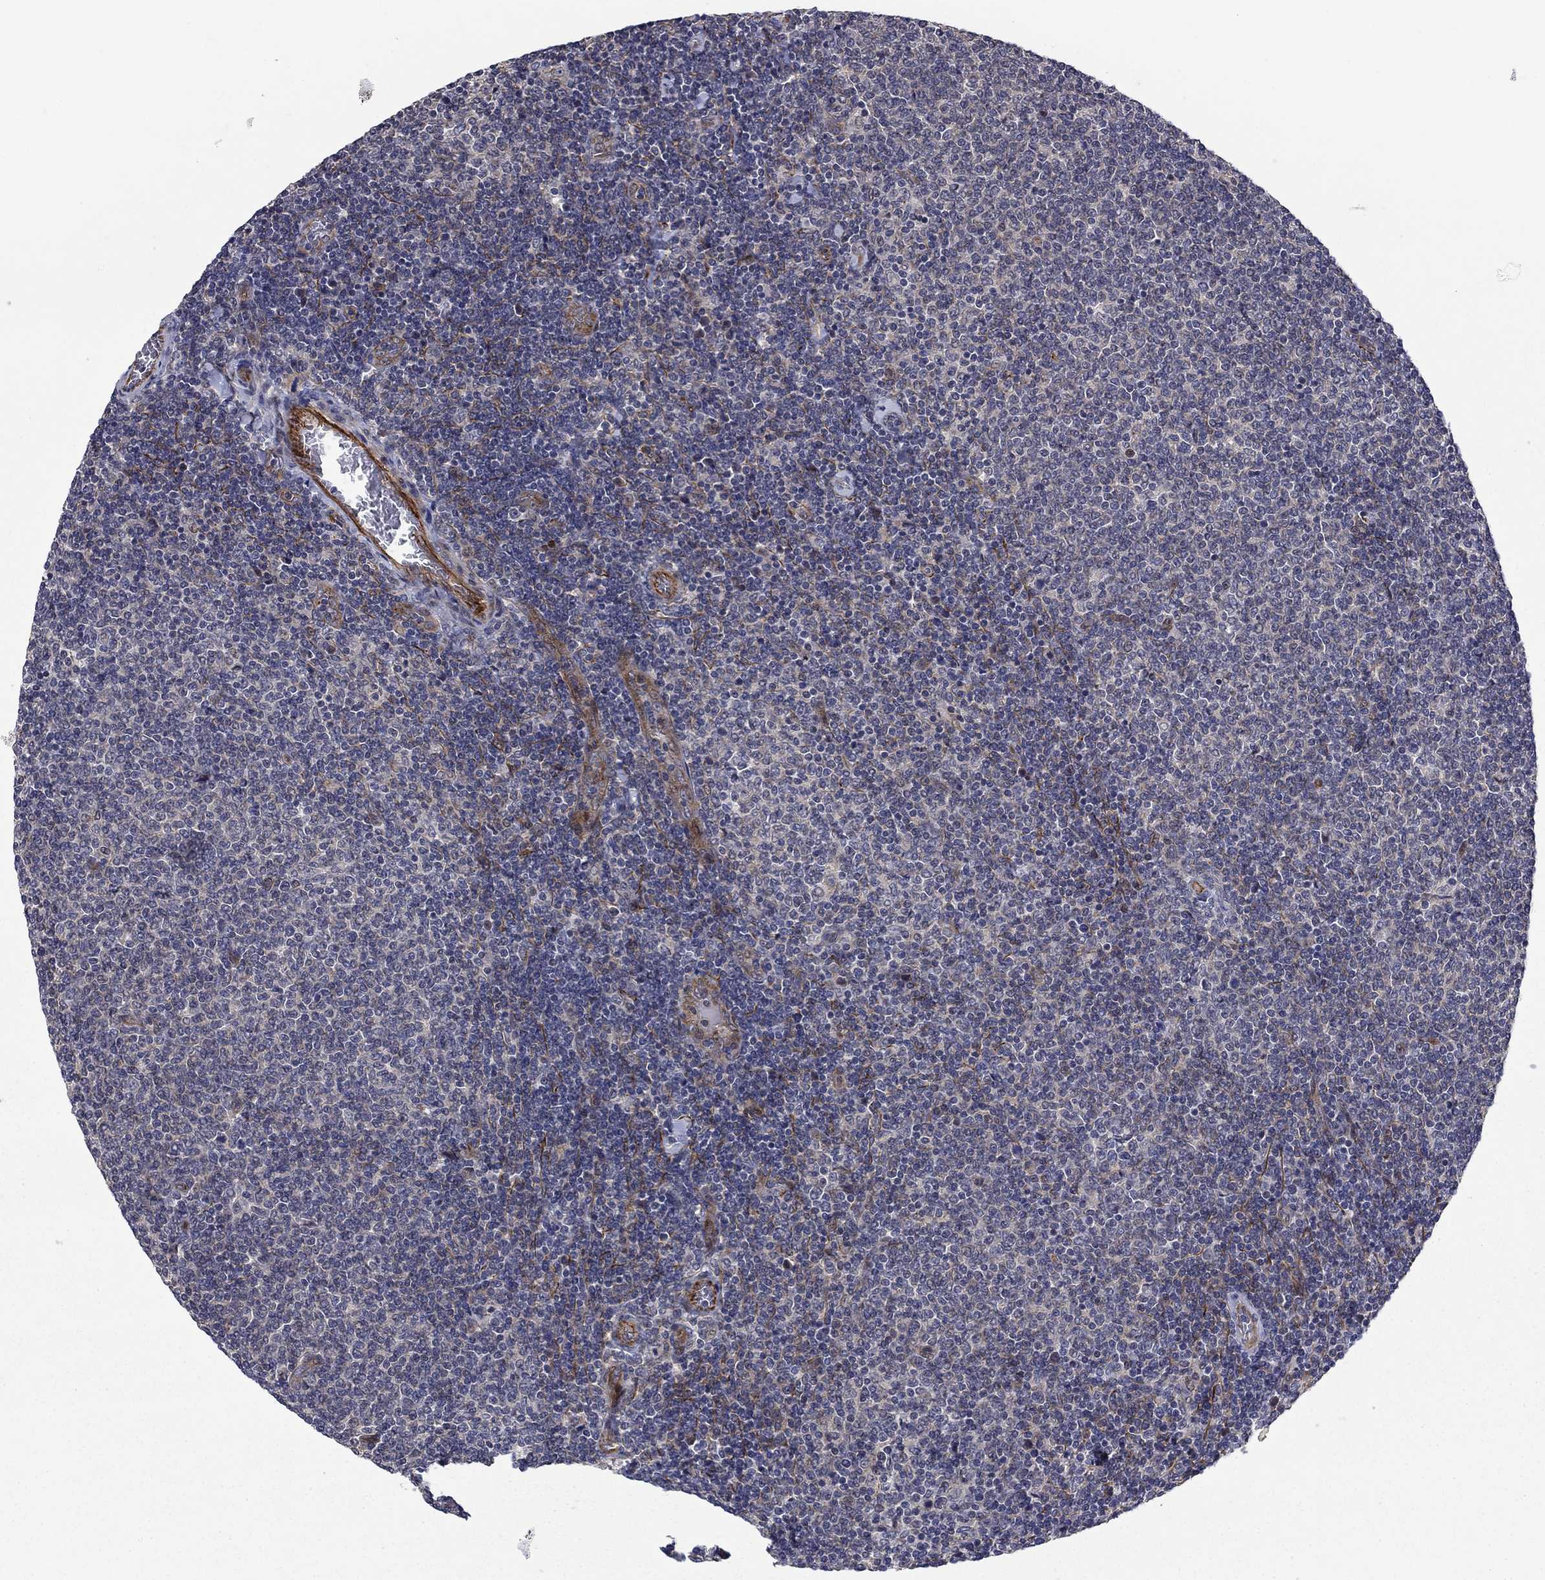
{"staining": {"intensity": "negative", "quantity": "none", "location": "none"}, "tissue": "lymphoma", "cell_type": "Tumor cells", "image_type": "cancer", "snomed": [{"axis": "morphology", "description": "Malignant lymphoma, non-Hodgkin's type, Low grade"}, {"axis": "topography", "description": "Lymph node"}], "caption": "An immunohistochemistry photomicrograph of lymphoma is shown. There is no staining in tumor cells of lymphoma.", "gene": "SLC7A1", "patient": {"sex": "male", "age": 52}}